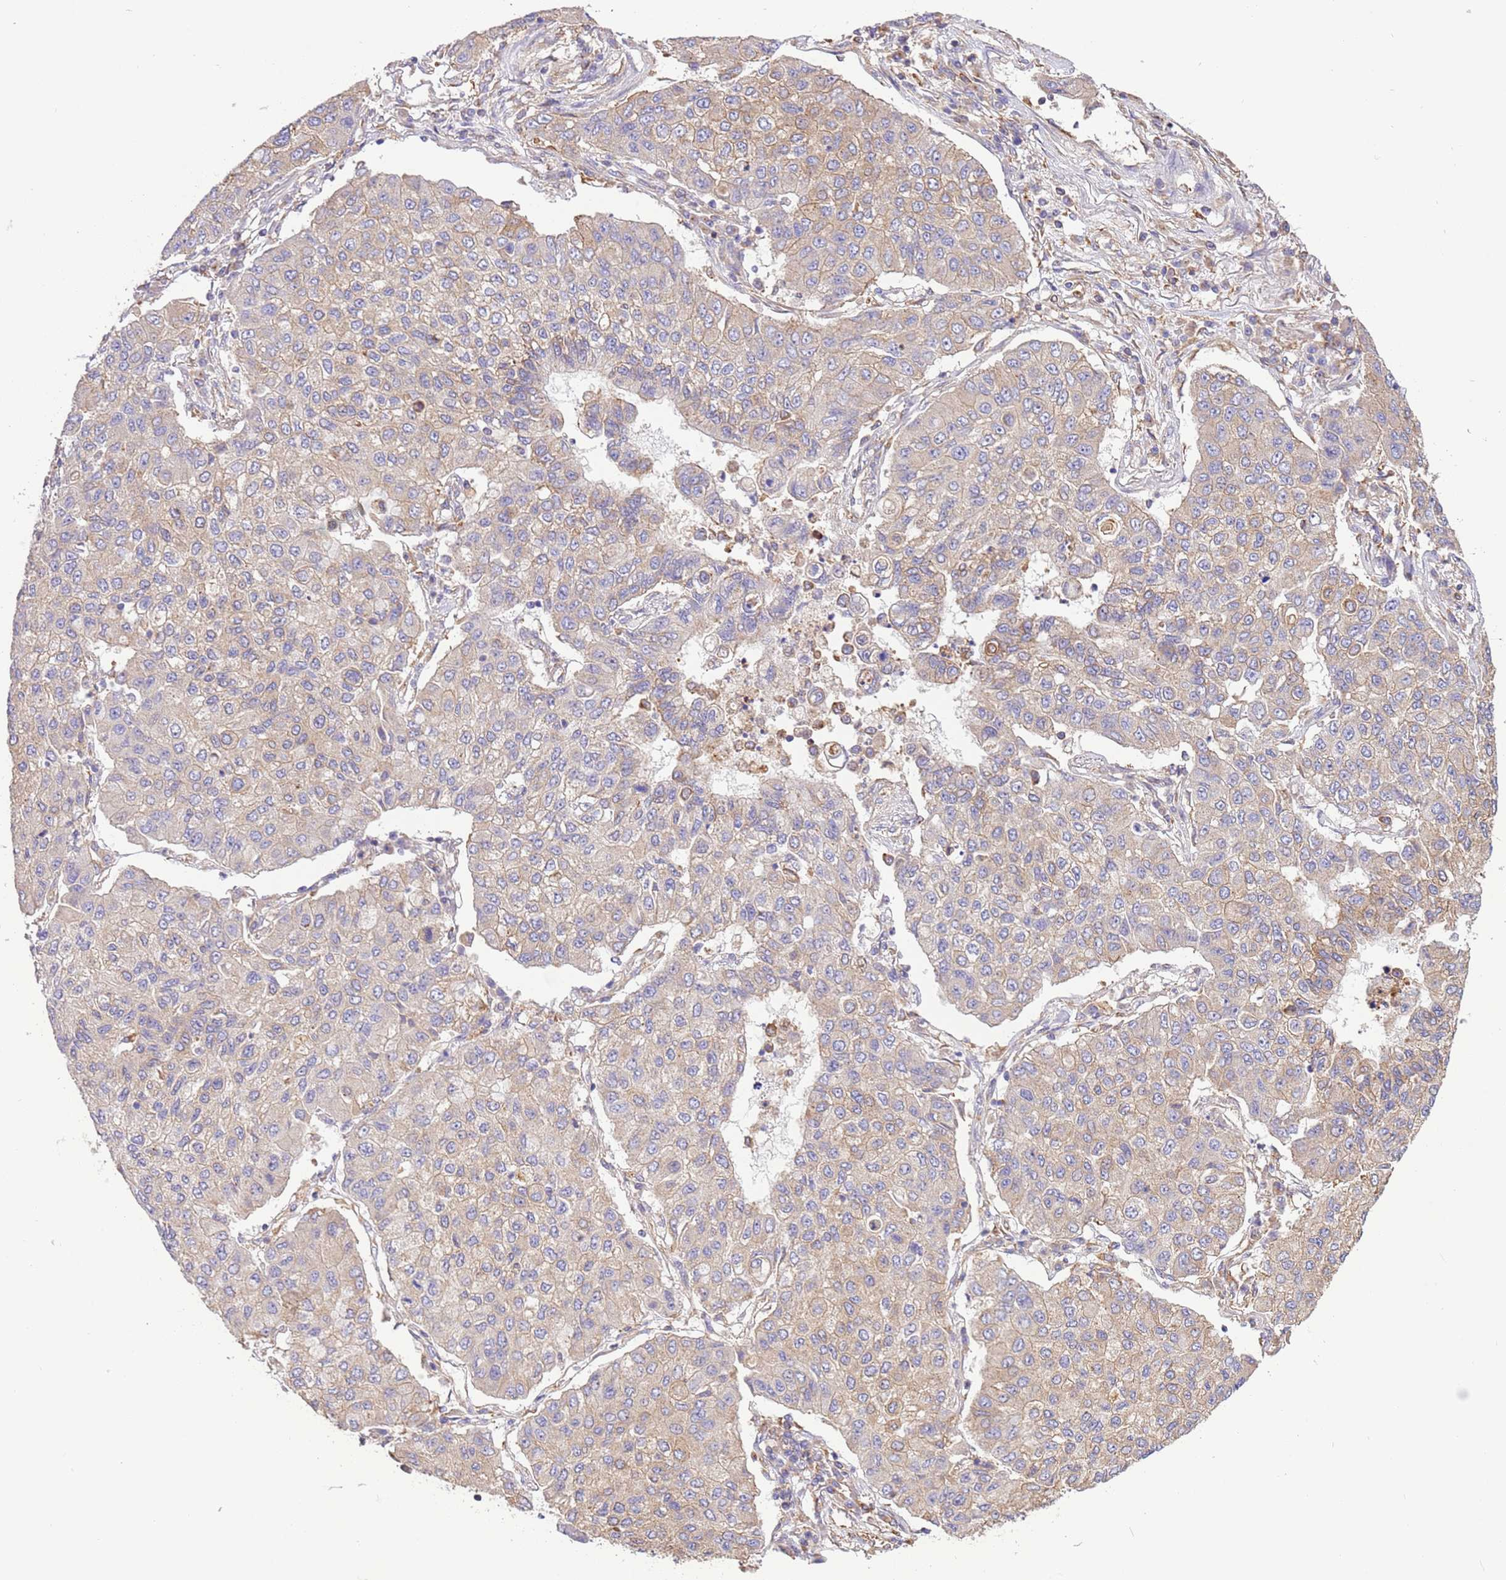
{"staining": {"intensity": "weak", "quantity": "<25%", "location": "cytoplasmic/membranous"}, "tissue": "lung cancer", "cell_type": "Tumor cells", "image_type": "cancer", "snomed": [{"axis": "morphology", "description": "Squamous cell carcinoma, NOS"}, {"axis": "topography", "description": "Lung"}], "caption": "This is a photomicrograph of immunohistochemistry (IHC) staining of lung squamous cell carcinoma, which shows no positivity in tumor cells. (Immunohistochemistry, brightfield microscopy, high magnification).", "gene": "NAALADL1", "patient": {"sex": "male", "age": 74}}